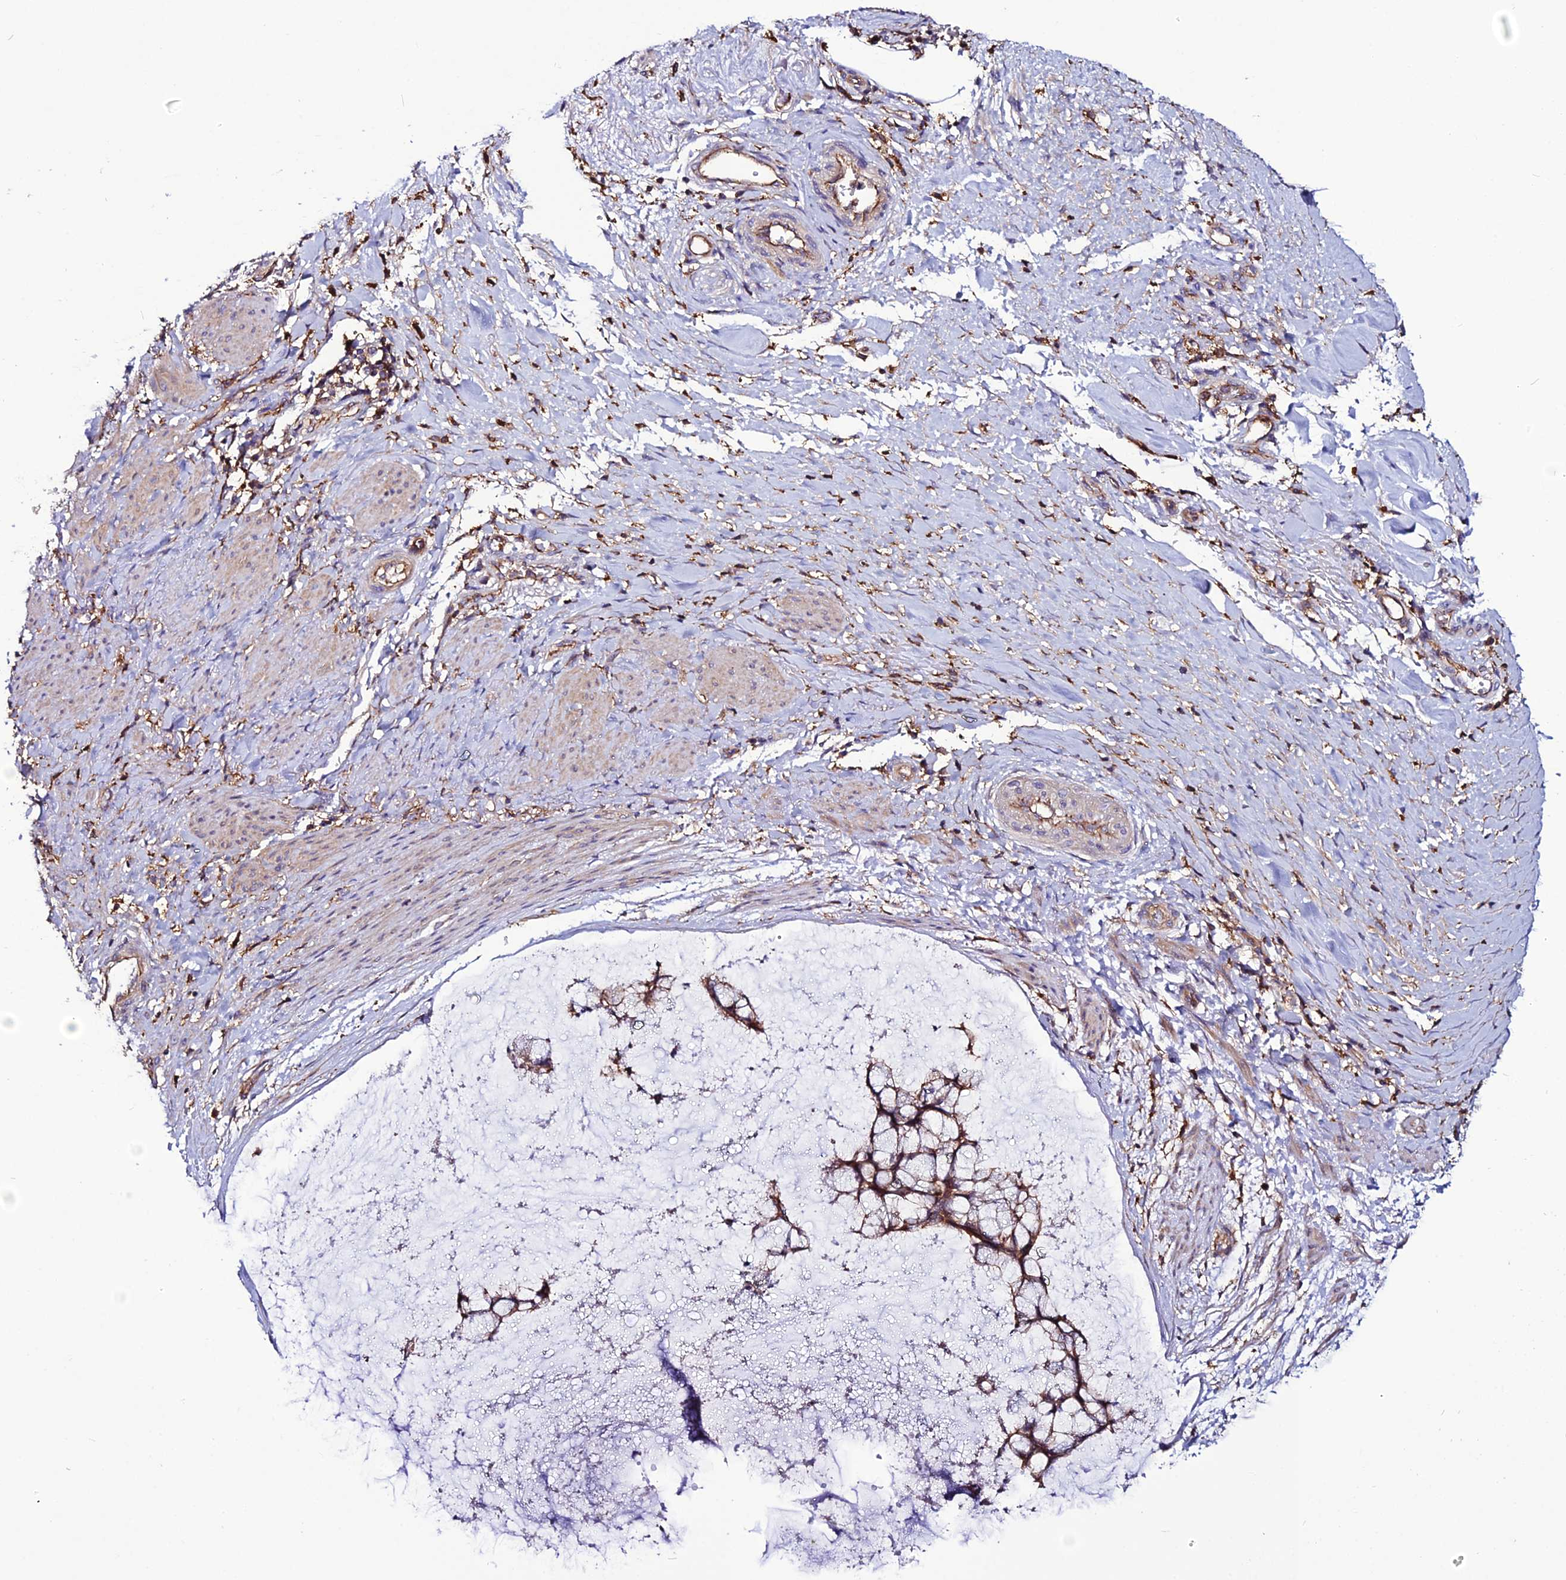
{"staining": {"intensity": "moderate", "quantity": ">75%", "location": "cytoplasmic/membranous"}, "tissue": "ovarian cancer", "cell_type": "Tumor cells", "image_type": "cancer", "snomed": [{"axis": "morphology", "description": "Cystadenocarcinoma, mucinous, NOS"}, {"axis": "topography", "description": "Ovary"}], "caption": "Immunohistochemistry image of neoplastic tissue: human mucinous cystadenocarcinoma (ovarian) stained using IHC reveals medium levels of moderate protein expression localized specifically in the cytoplasmic/membranous of tumor cells, appearing as a cytoplasmic/membranous brown color.", "gene": "USP17L15", "patient": {"sex": "female", "age": 42}}